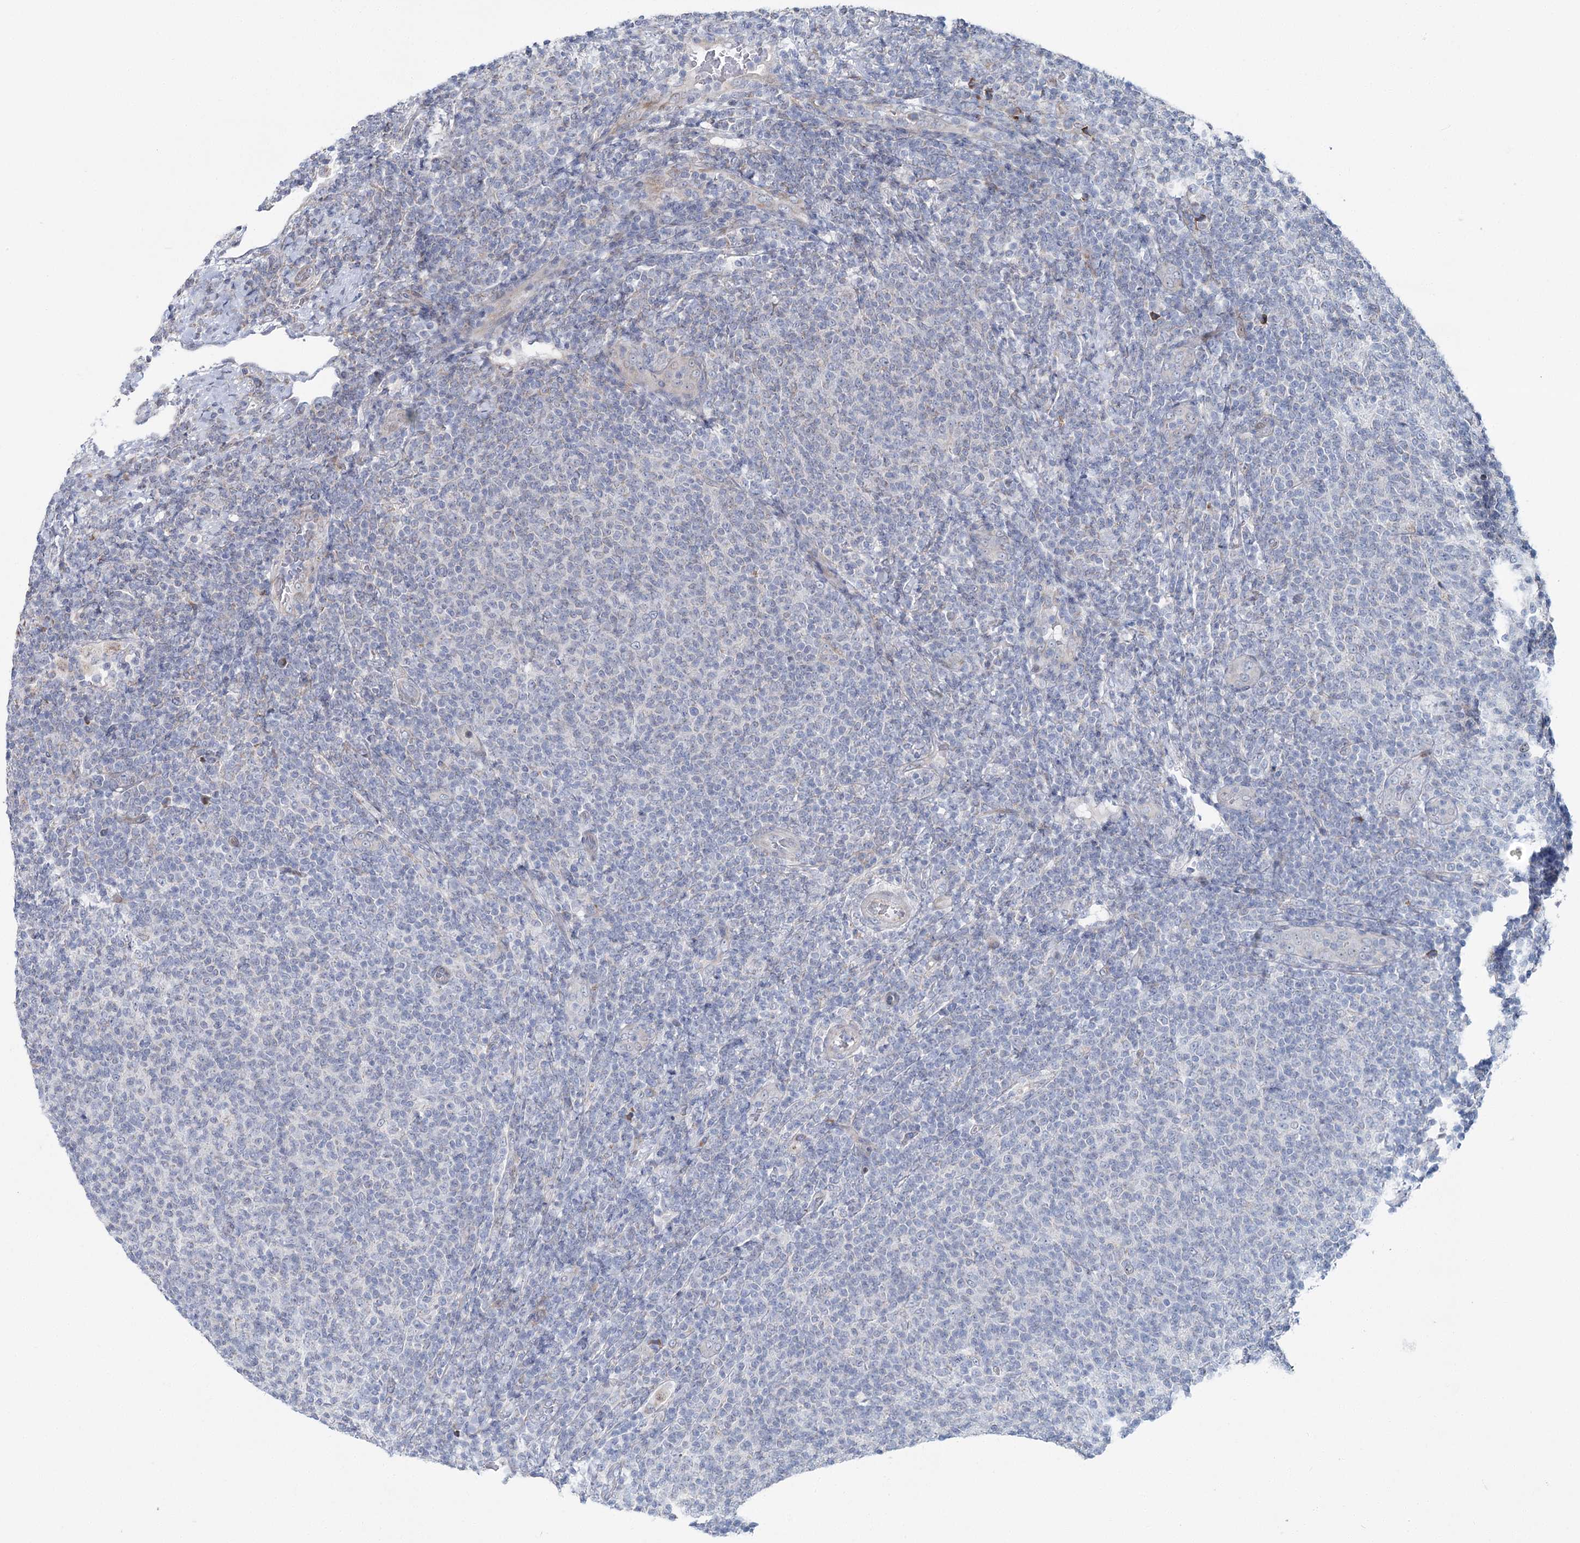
{"staining": {"intensity": "negative", "quantity": "none", "location": "none"}, "tissue": "lymphoma", "cell_type": "Tumor cells", "image_type": "cancer", "snomed": [{"axis": "morphology", "description": "Malignant lymphoma, non-Hodgkin's type, Low grade"}, {"axis": "topography", "description": "Lymph node"}], "caption": "A photomicrograph of lymphoma stained for a protein shows no brown staining in tumor cells.", "gene": "CPLANE1", "patient": {"sex": "male", "age": 66}}